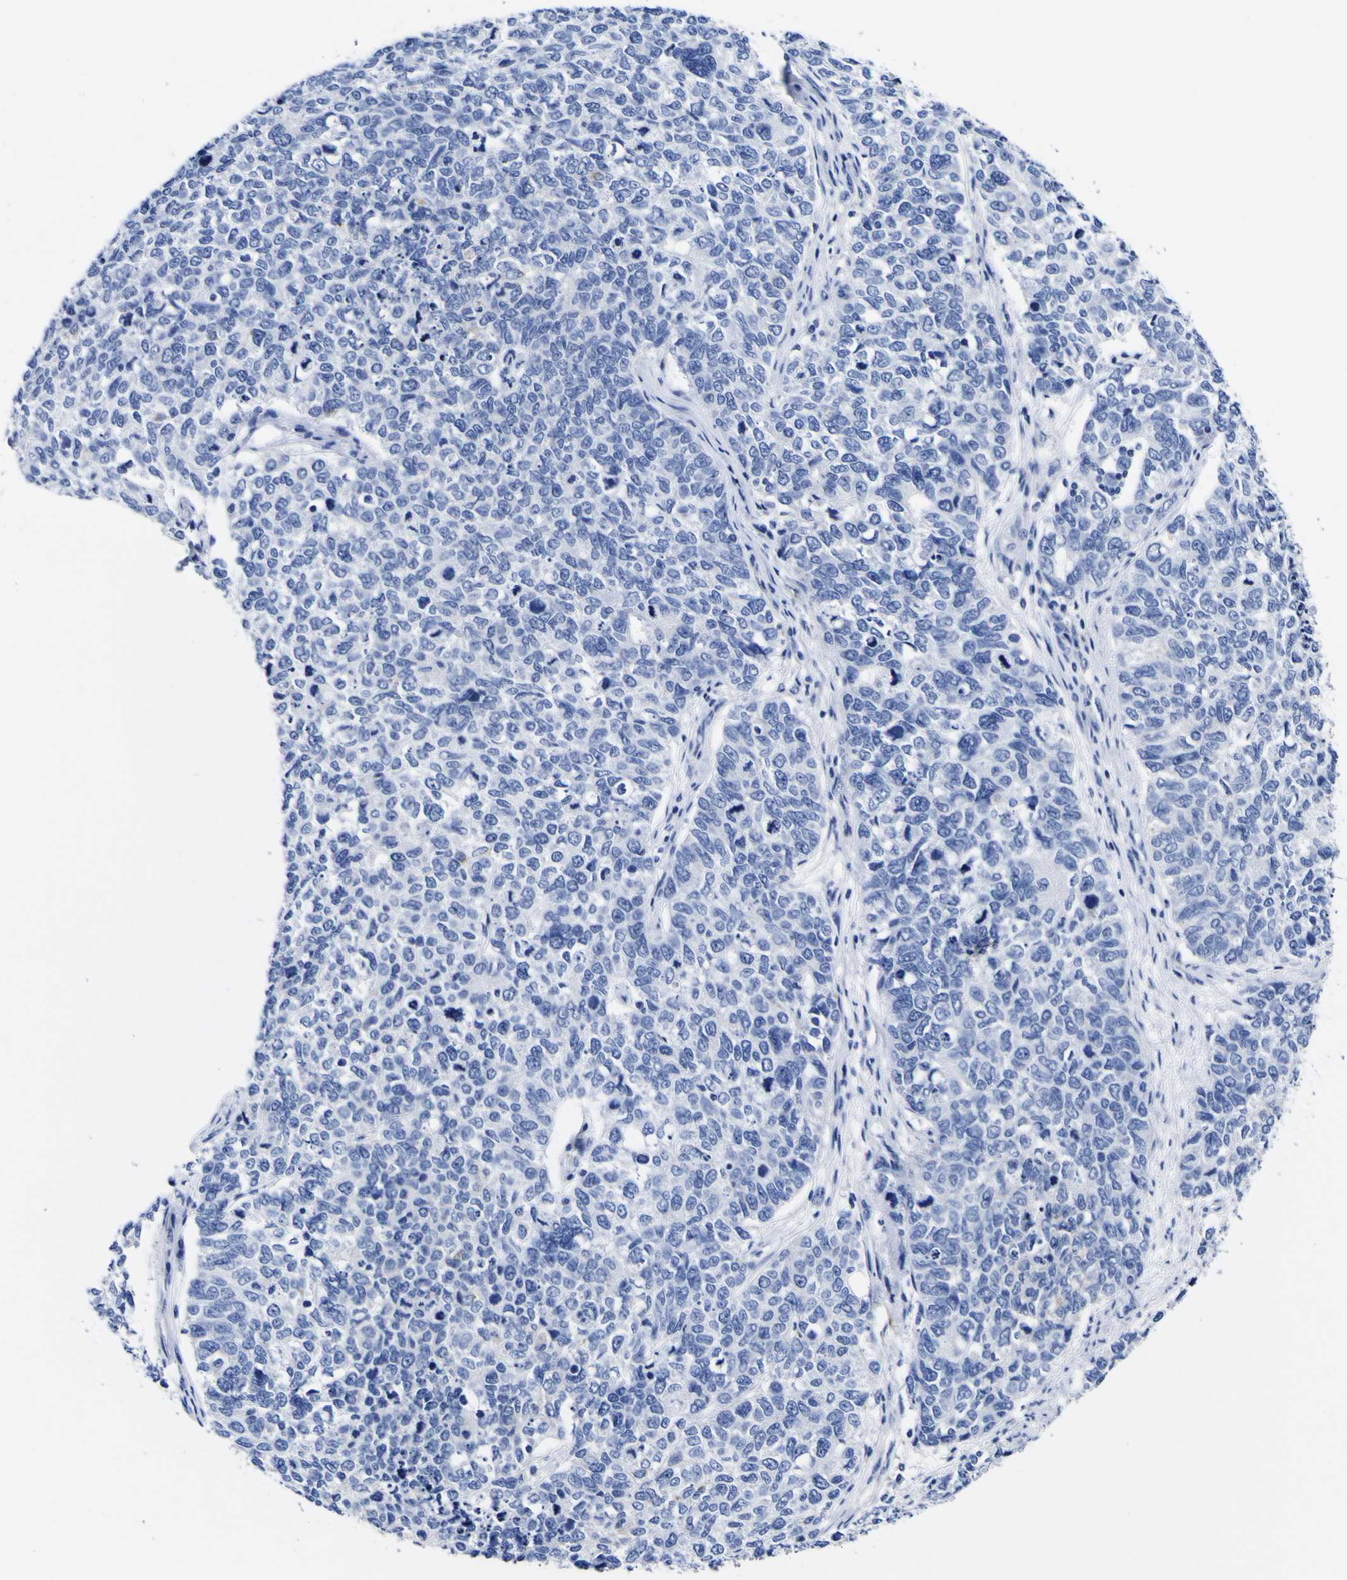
{"staining": {"intensity": "negative", "quantity": "none", "location": "none"}, "tissue": "cervical cancer", "cell_type": "Tumor cells", "image_type": "cancer", "snomed": [{"axis": "morphology", "description": "Squamous cell carcinoma, NOS"}, {"axis": "topography", "description": "Cervix"}], "caption": "DAB (3,3'-diaminobenzidine) immunohistochemical staining of human cervical cancer (squamous cell carcinoma) reveals no significant expression in tumor cells.", "gene": "HLA-DQA1", "patient": {"sex": "female", "age": 63}}